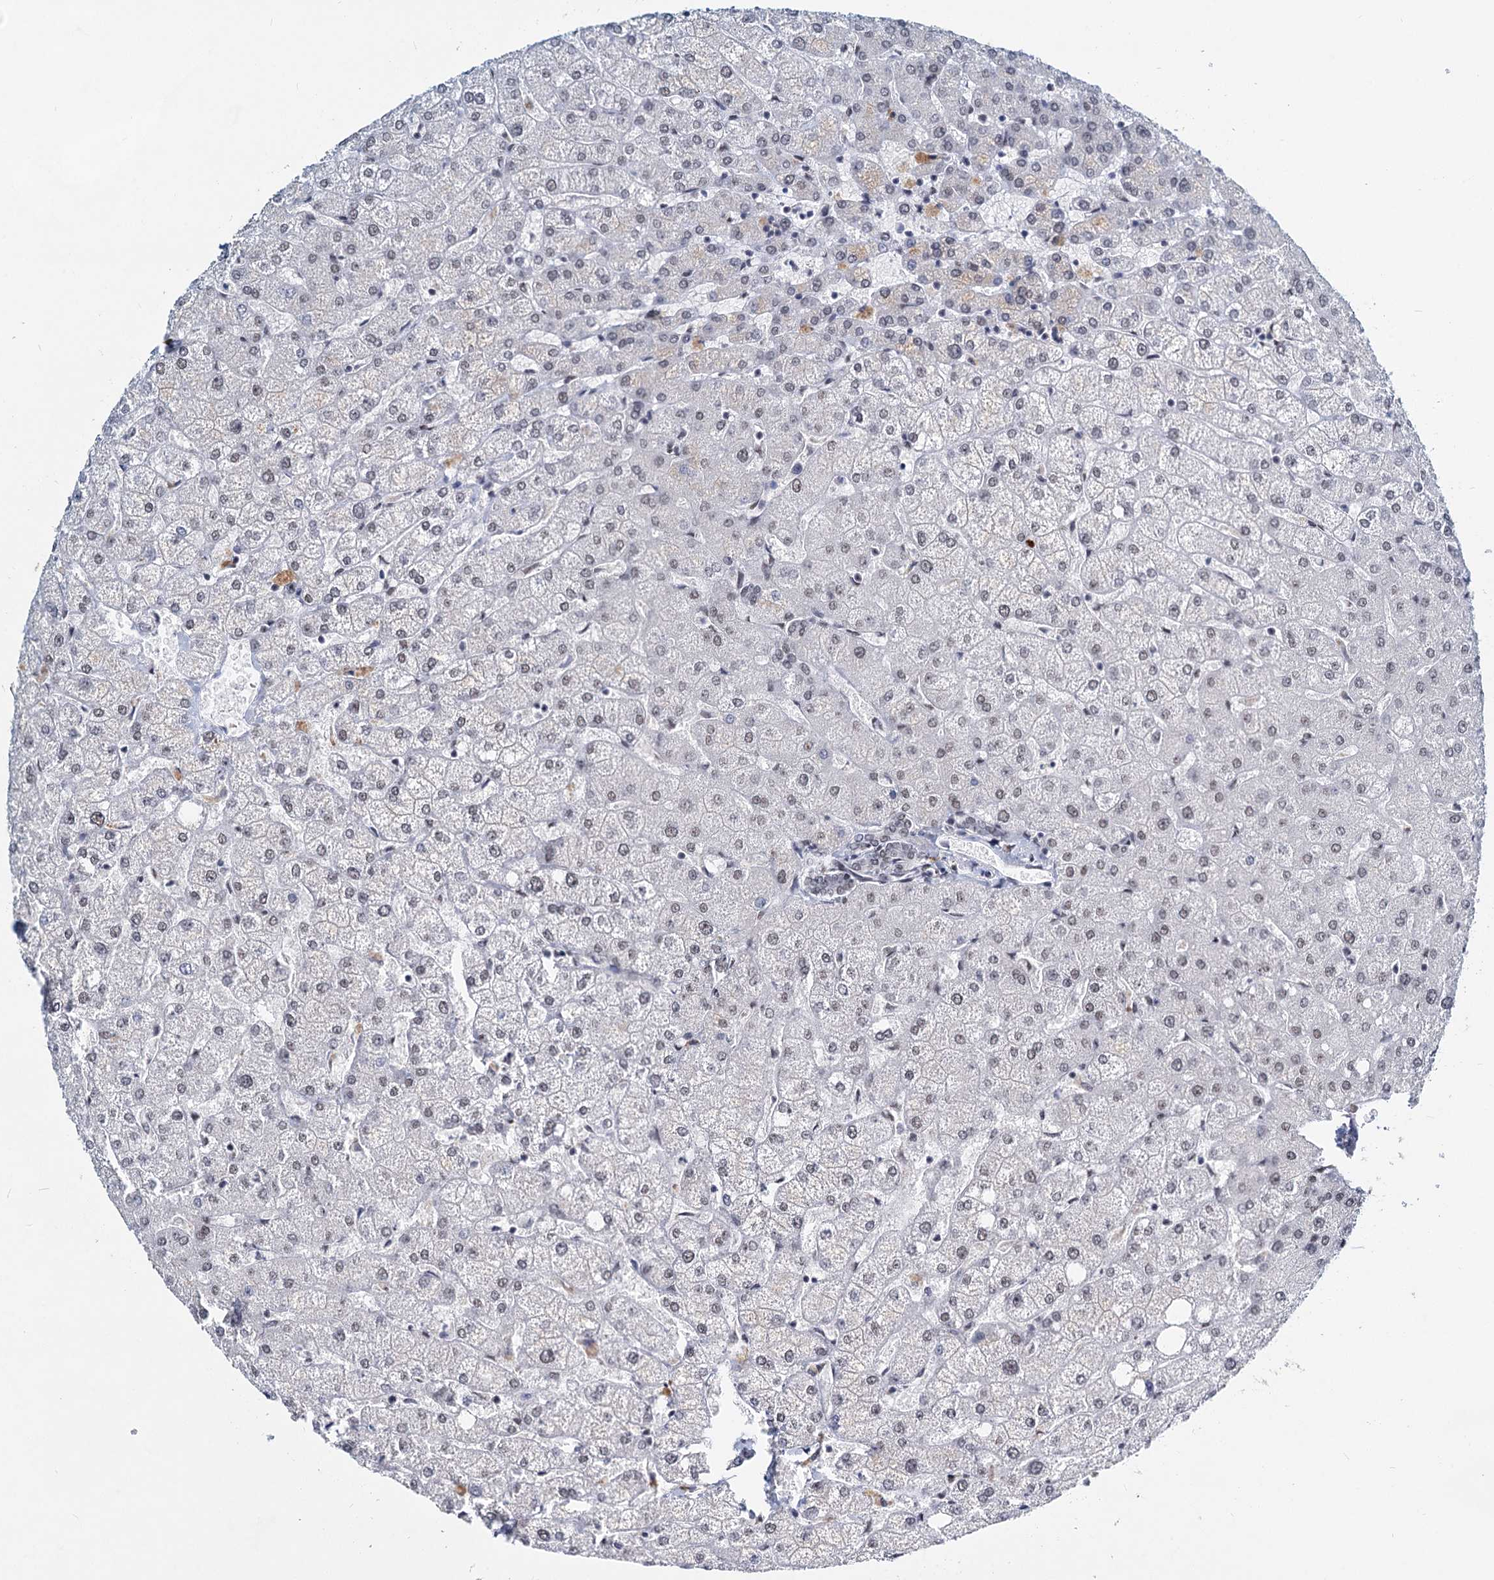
{"staining": {"intensity": "negative", "quantity": "none", "location": "none"}, "tissue": "liver", "cell_type": "Cholangiocytes", "image_type": "normal", "snomed": [{"axis": "morphology", "description": "Normal tissue, NOS"}, {"axis": "topography", "description": "Liver"}], "caption": "Immunohistochemistry (IHC) image of benign liver: liver stained with DAB reveals no significant protein staining in cholangiocytes. (Brightfield microscopy of DAB immunohistochemistry (IHC) at high magnification).", "gene": "METTL14", "patient": {"sex": "female", "age": 54}}